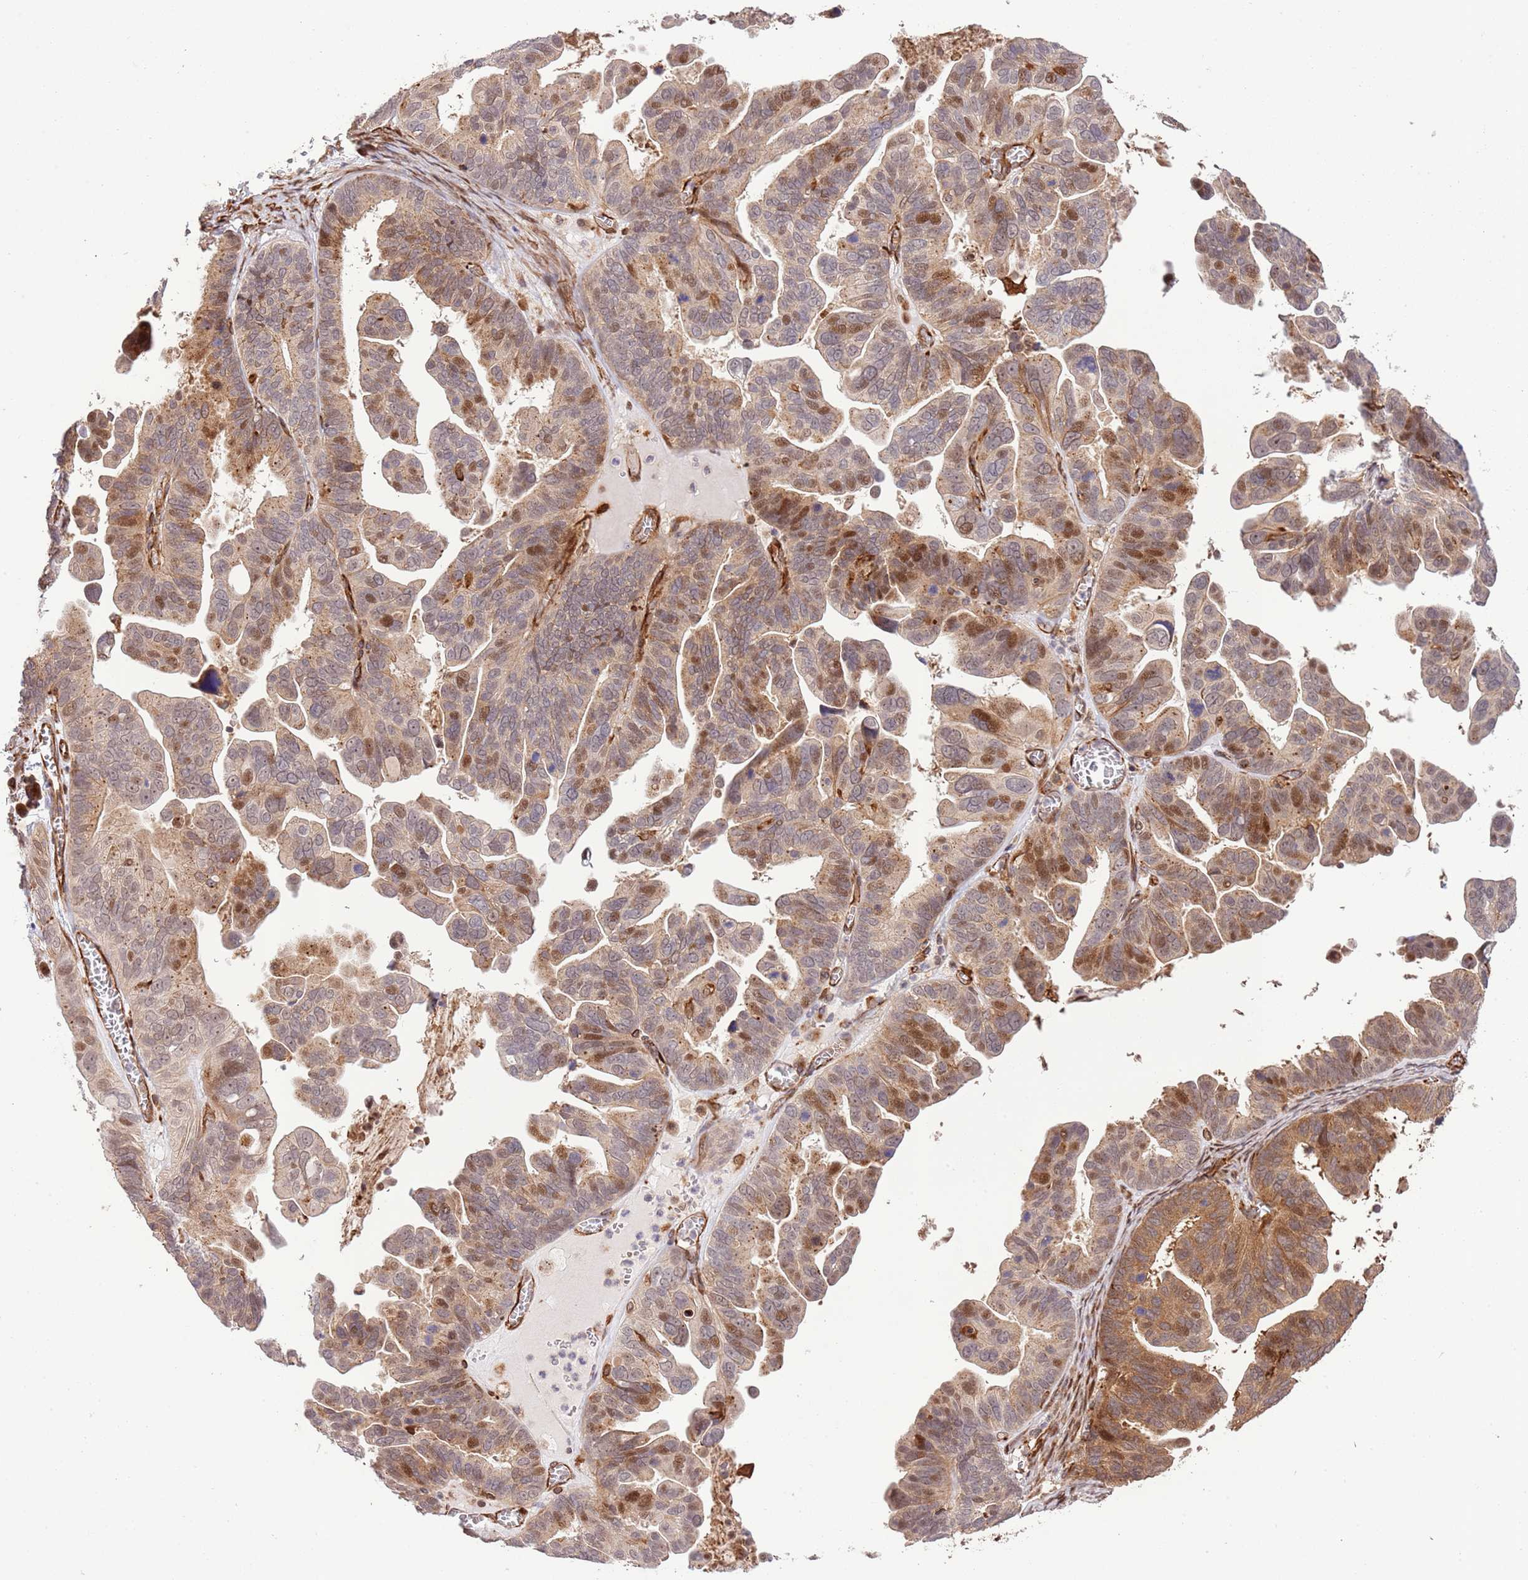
{"staining": {"intensity": "moderate", "quantity": "25%-75%", "location": "cytoplasmic/membranous,nuclear"}, "tissue": "ovarian cancer", "cell_type": "Tumor cells", "image_type": "cancer", "snomed": [{"axis": "morphology", "description": "Cystadenocarcinoma, serous, NOS"}, {"axis": "topography", "description": "Ovary"}], "caption": "Human ovarian cancer (serous cystadenocarcinoma) stained for a protein (brown) reveals moderate cytoplasmic/membranous and nuclear positive positivity in approximately 25%-75% of tumor cells.", "gene": "NEK3", "patient": {"sex": "female", "age": 56}}